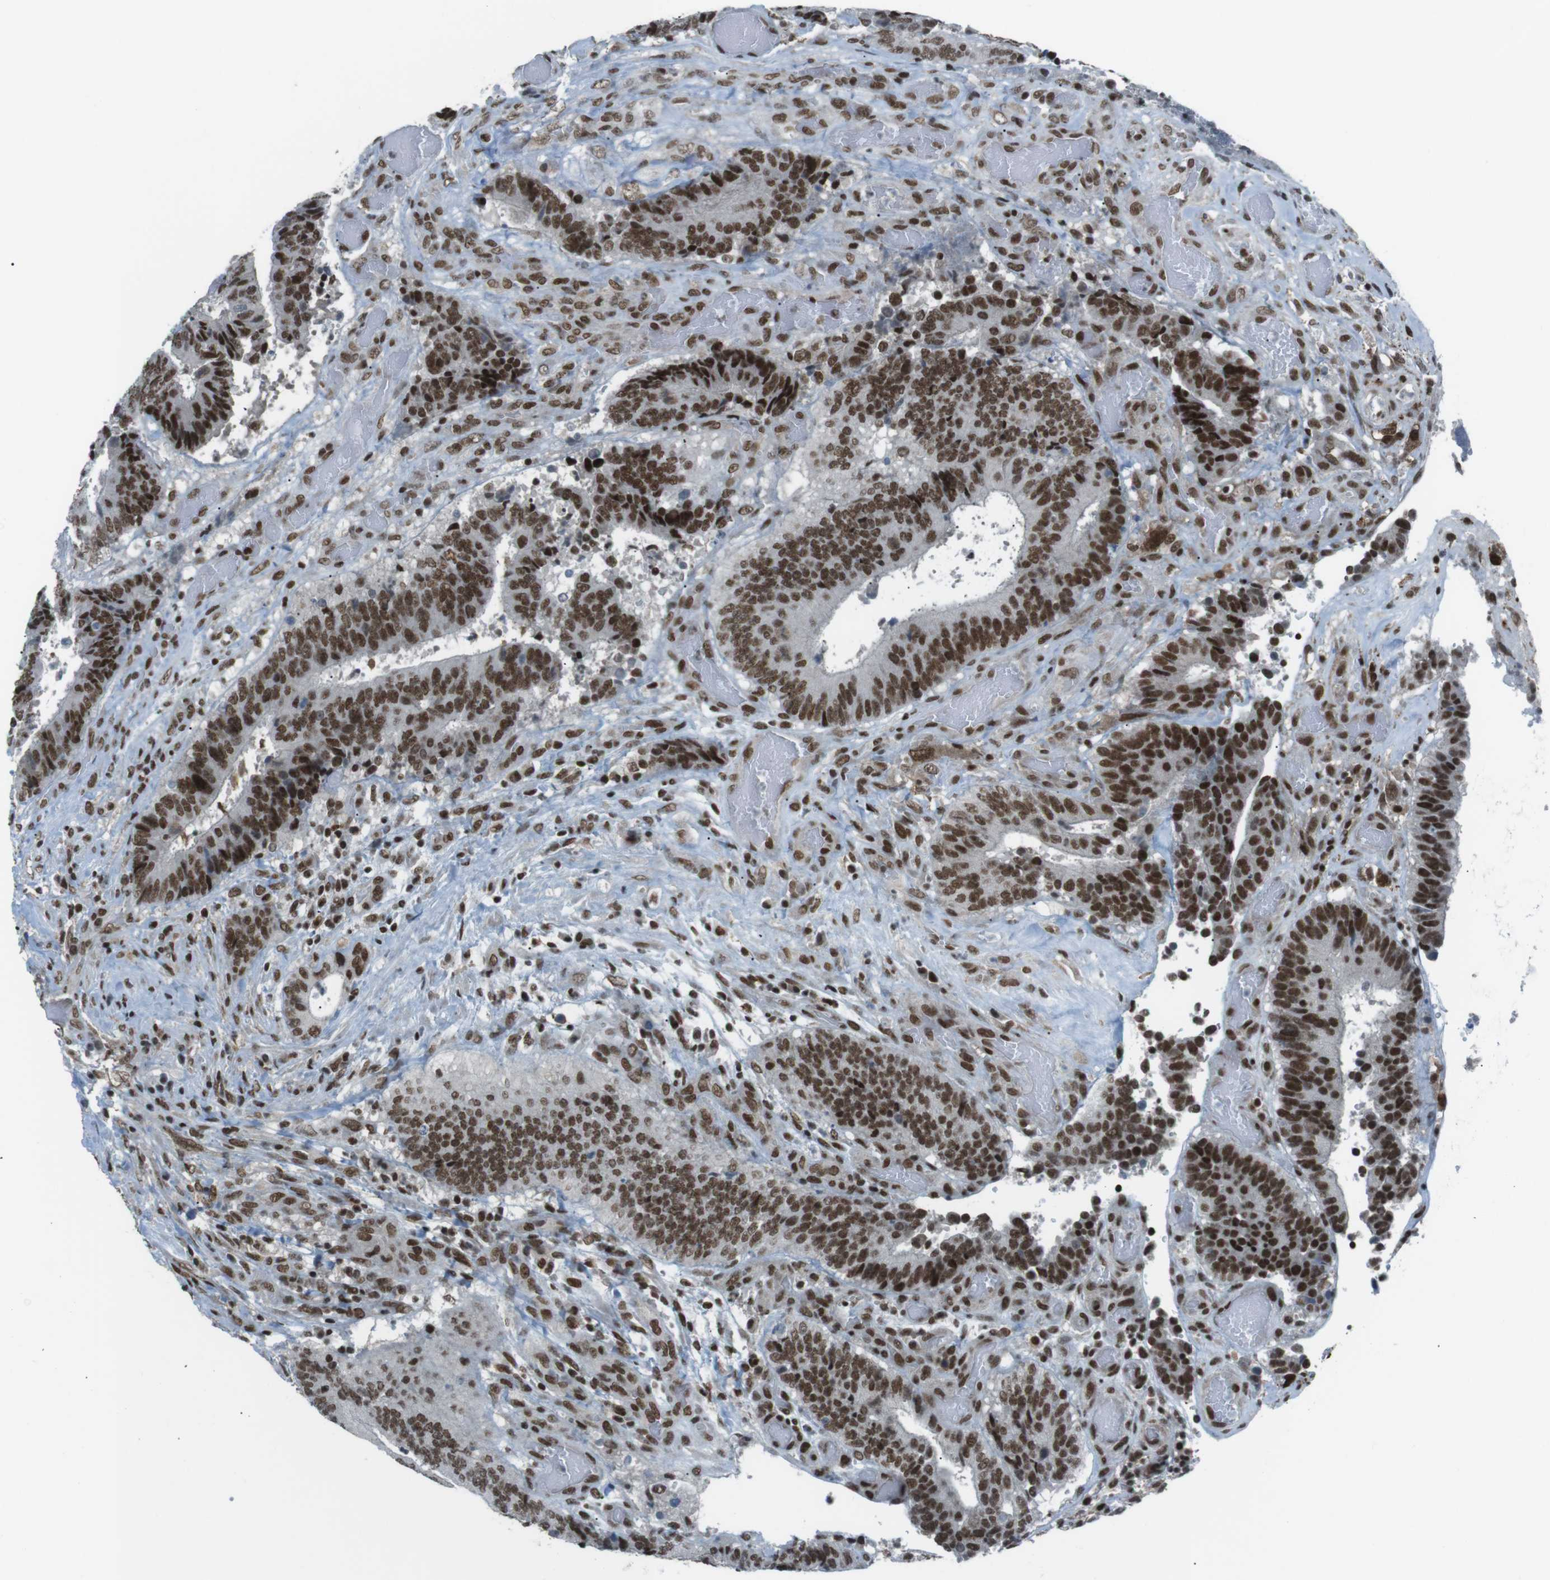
{"staining": {"intensity": "strong", "quantity": ">75%", "location": "nuclear"}, "tissue": "colorectal cancer", "cell_type": "Tumor cells", "image_type": "cancer", "snomed": [{"axis": "morphology", "description": "Adenocarcinoma, NOS"}, {"axis": "topography", "description": "Rectum"}], "caption": "IHC (DAB) staining of colorectal cancer (adenocarcinoma) displays strong nuclear protein expression in about >75% of tumor cells.", "gene": "TAF1", "patient": {"sex": "male", "age": 72}}